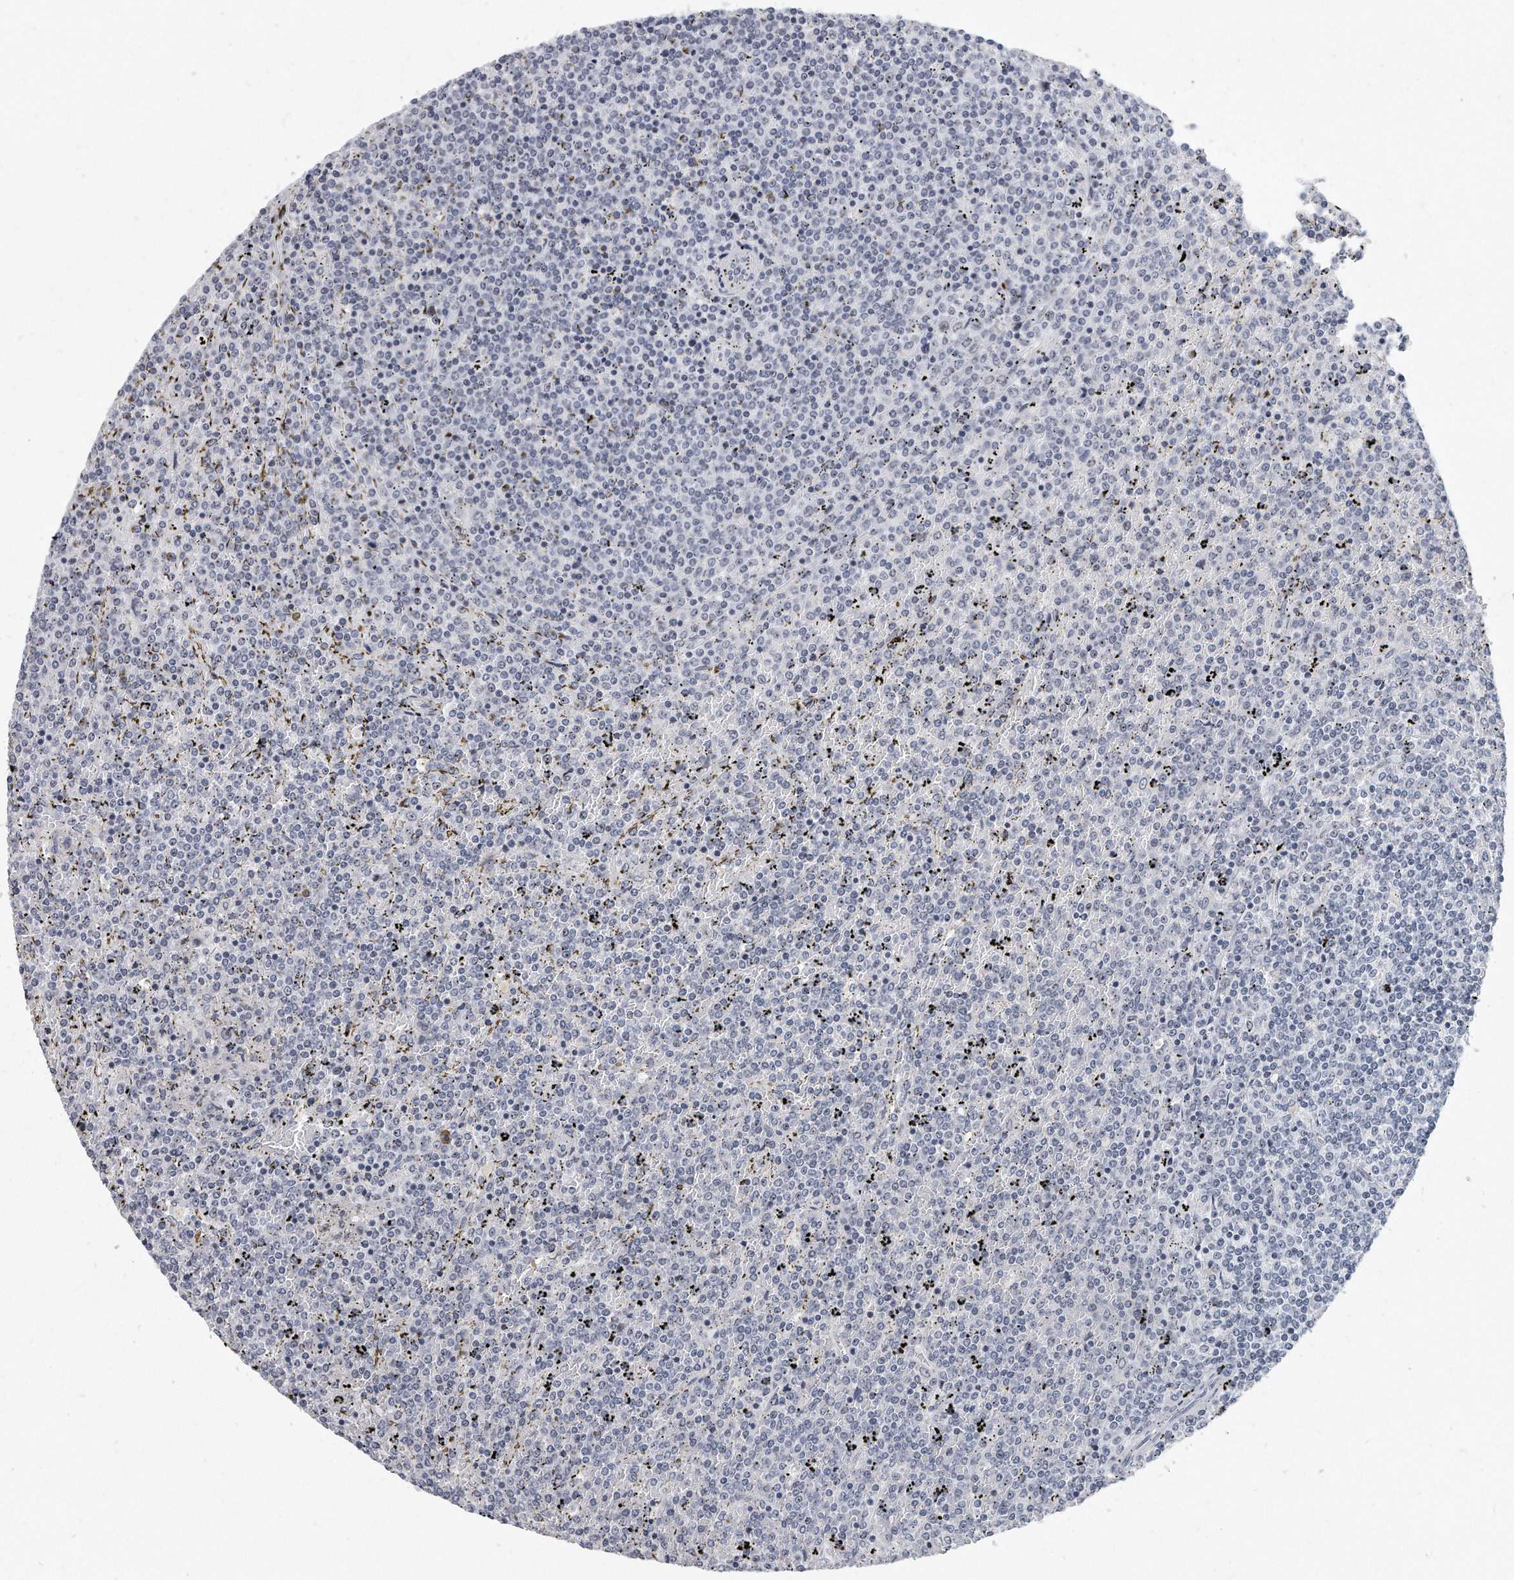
{"staining": {"intensity": "negative", "quantity": "none", "location": "none"}, "tissue": "lymphoma", "cell_type": "Tumor cells", "image_type": "cancer", "snomed": [{"axis": "morphology", "description": "Malignant lymphoma, non-Hodgkin's type, Low grade"}, {"axis": "topography", "description": "Spleen"}], "caption": "Immunohistochemical staining of human low-grade malignant lymphoma, non-Hodgkin's type reveals no significant expression in tumor cells.", "gene": "TFCP2L1", "patient": {"sex": "female", "age": 19}}